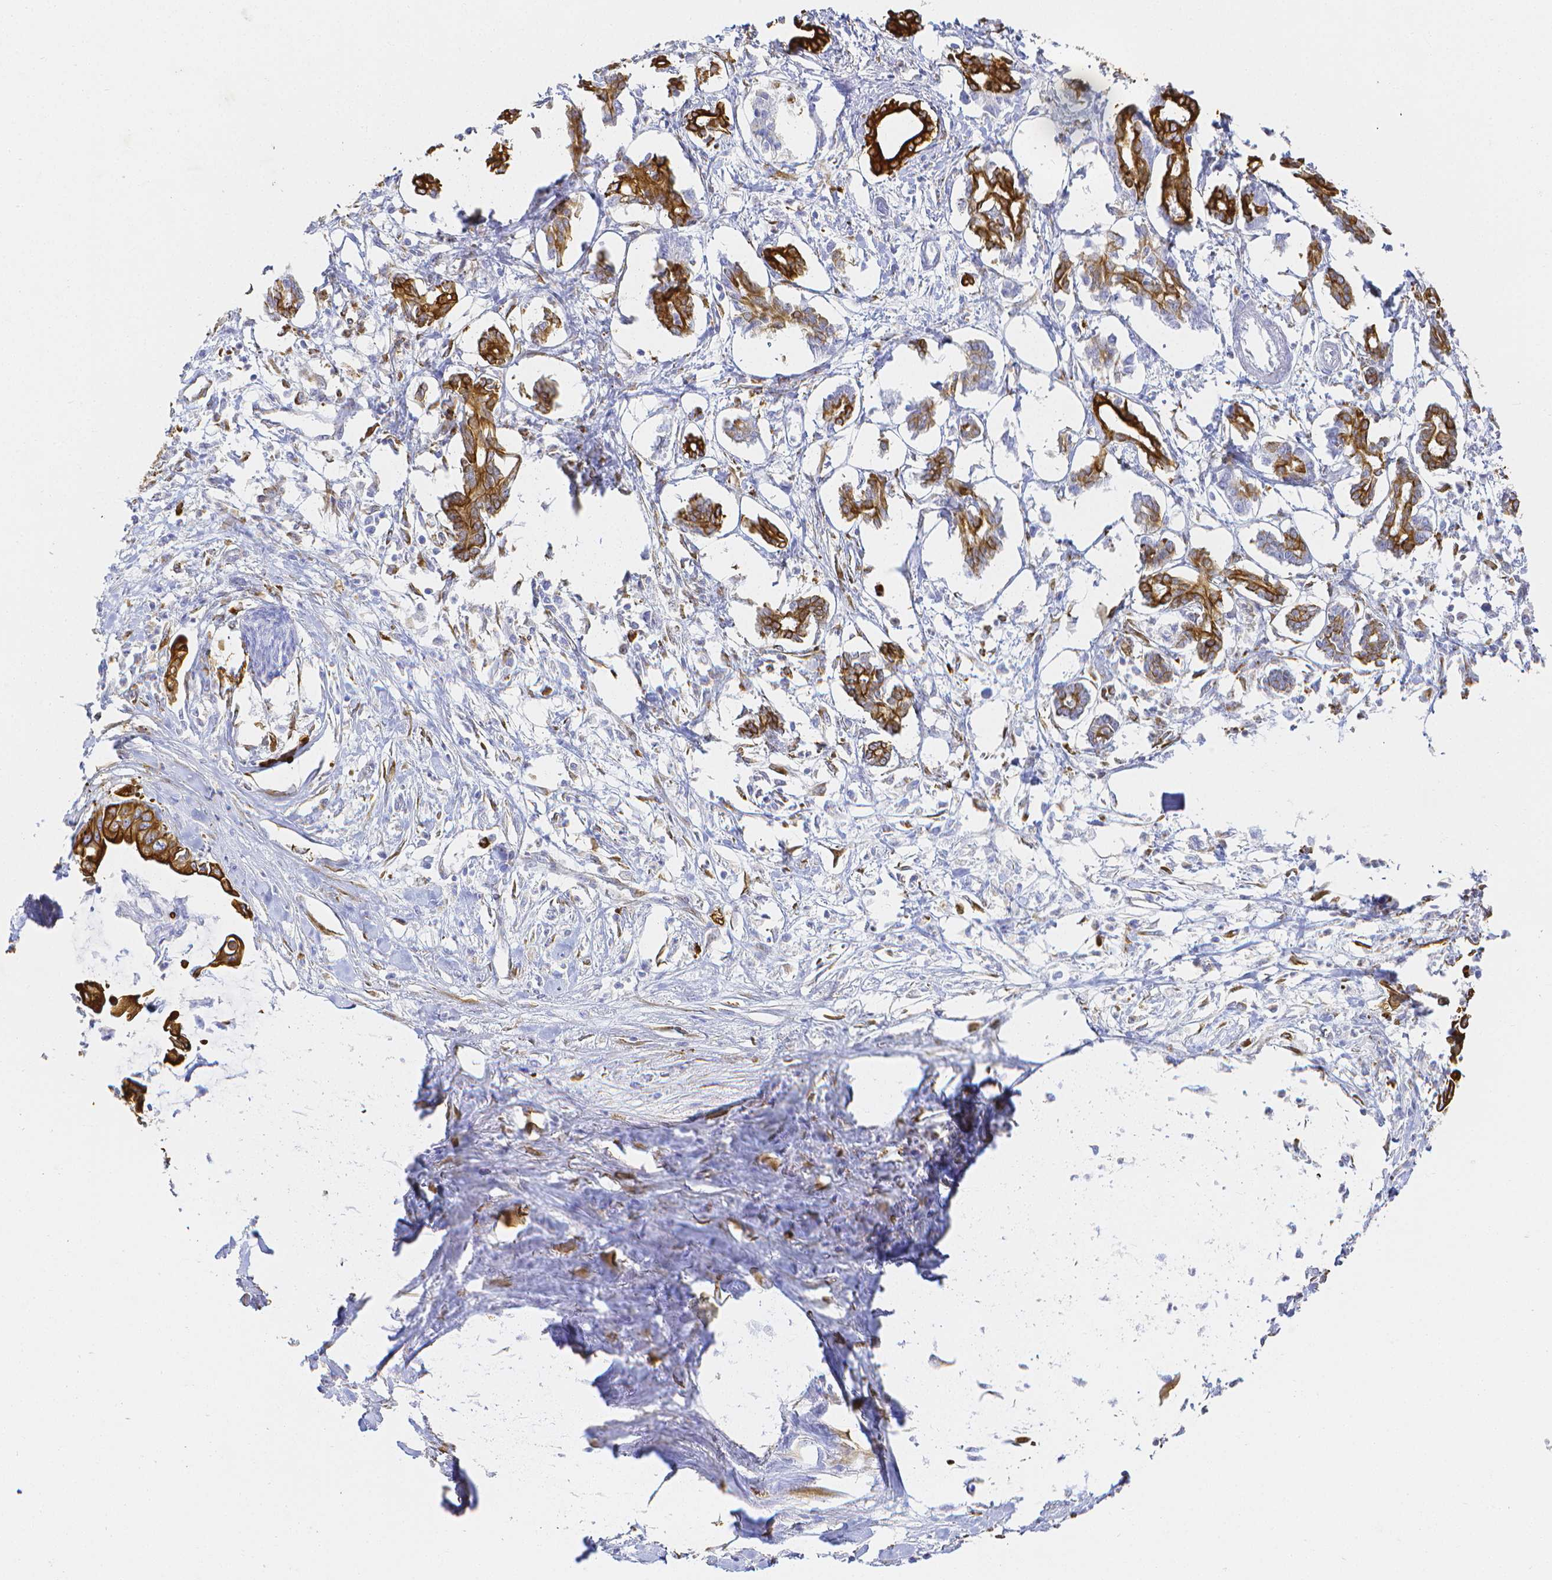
{"staining": {"intensity": "strong", "quantity": ">75%", "location": "cytoplasmic/membranous"}, "tissue": "pancreatic cancer", "cell_type": "Tumor cells", "image_type": "cancer", "snomed": [{"axis": "morphology", "description": "Adenocarcinoma, NOS"}, {"axis": "topography", "description": "Pancreas"}], "caption": "Immunohistochemical staining of adenocarcinoma (pancreatic) exhibits strong cytoplasmic/membranous protein positivity in approximately >75% of tumor cells.", "gene": "SMURF1", "patient": {"sex": "male", "age": 61}}